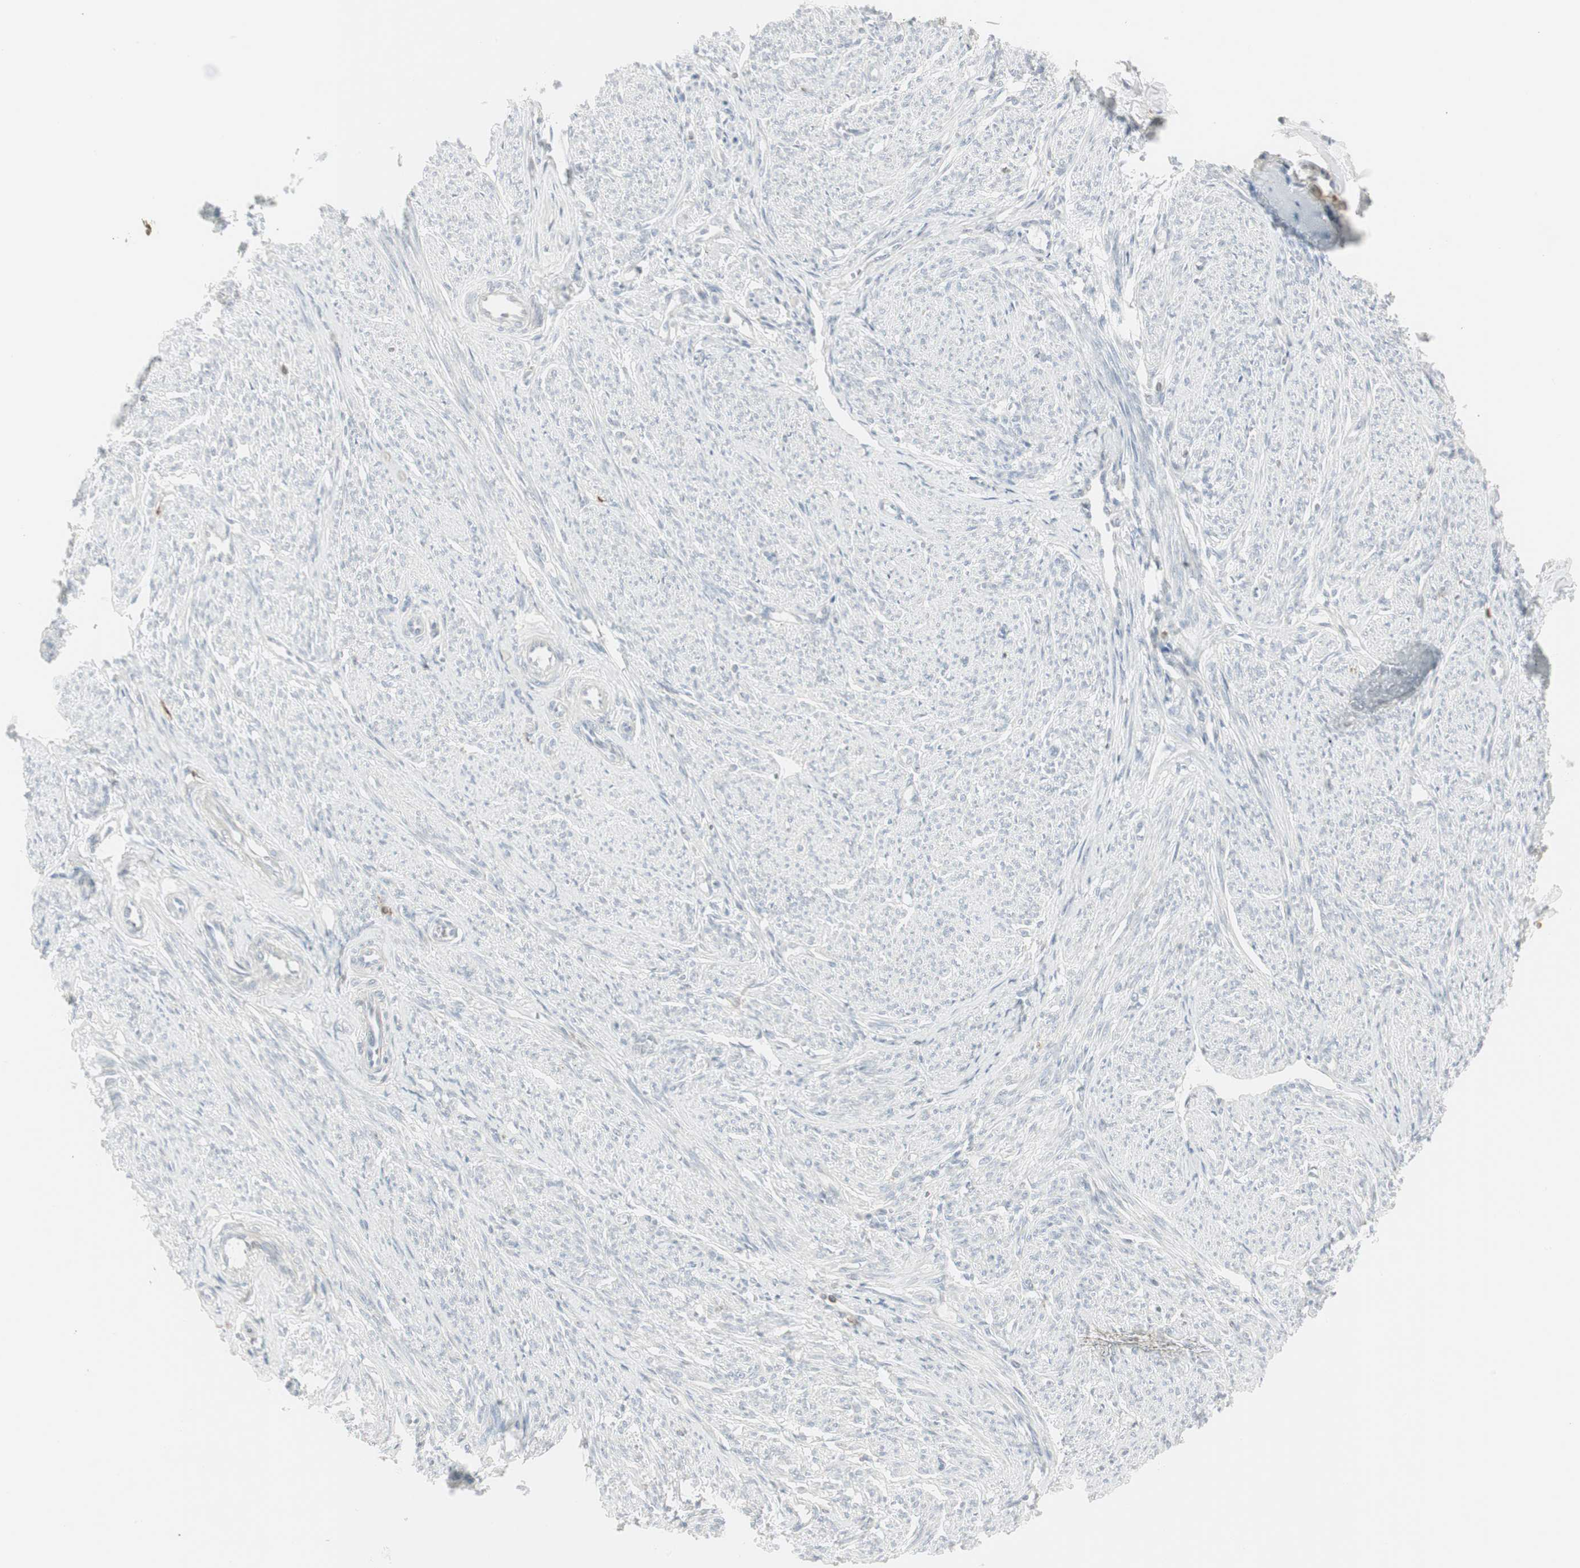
{"staining": {"intensity": "weak", "quantity": ">75%", "location": "nuclear"}, "tissue": "smooth muscle", "cell_type": "Smooth muscle cells", "image_type": "normal", "snomed": [{"axis": "morphology", "description": "Normal tissue, NOS"}, {"axis": "topography", "description": "Smooth muscle"}], "caption": "The micrograph demonstrates staining of benign smooth muscle, revealing weak nuclear protein staining (brown color) within smooth muscle cells. Nuclei are stained in blue.", "gene": "MAP4K4", "patient": {"sex": "female", "age": 65}}